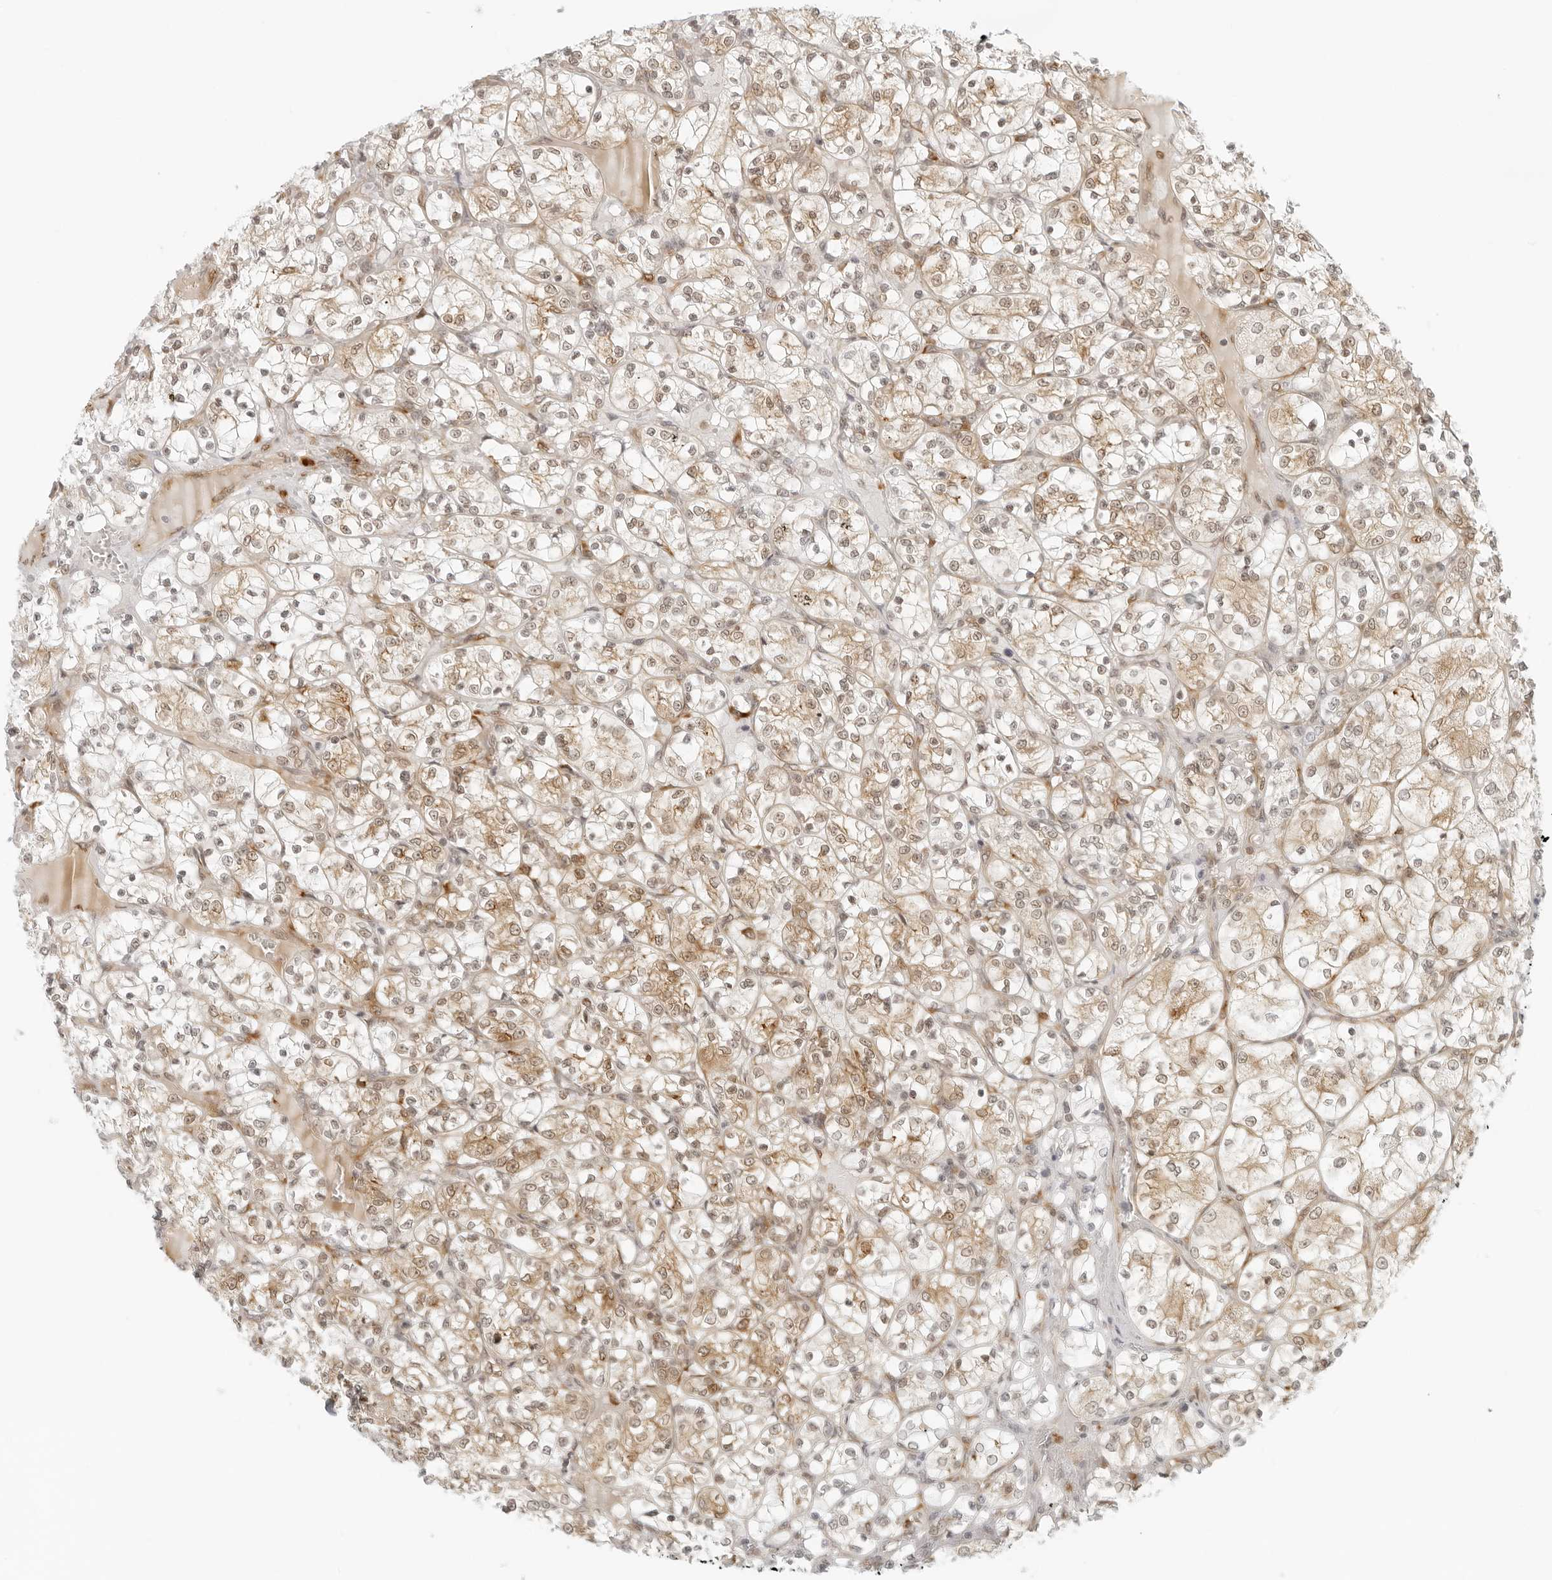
{"staining": {"intensity": "moderate", "quantity": "25%-75%", "location": "cytoplasmic/membranous,nuclear"}, "tissue": "renal cancer", "cell_type": "Tumor cells", "image_type": "cancer", "snomed": [{"axis": "morphology", "description": "Adenocarcinoma, NOS"}, {"axis": "topography", "description": "Kidney"}], "caption": "DAB immunohistochemical staining of adenocarcinoma (renal) reveals moderate cytoplasmic/membranous and nuclear protein expression in approximately 25%-75% of tumor cells.", "gene": "EIF4G1", "patient": {"sex": "female", "age": 69}}